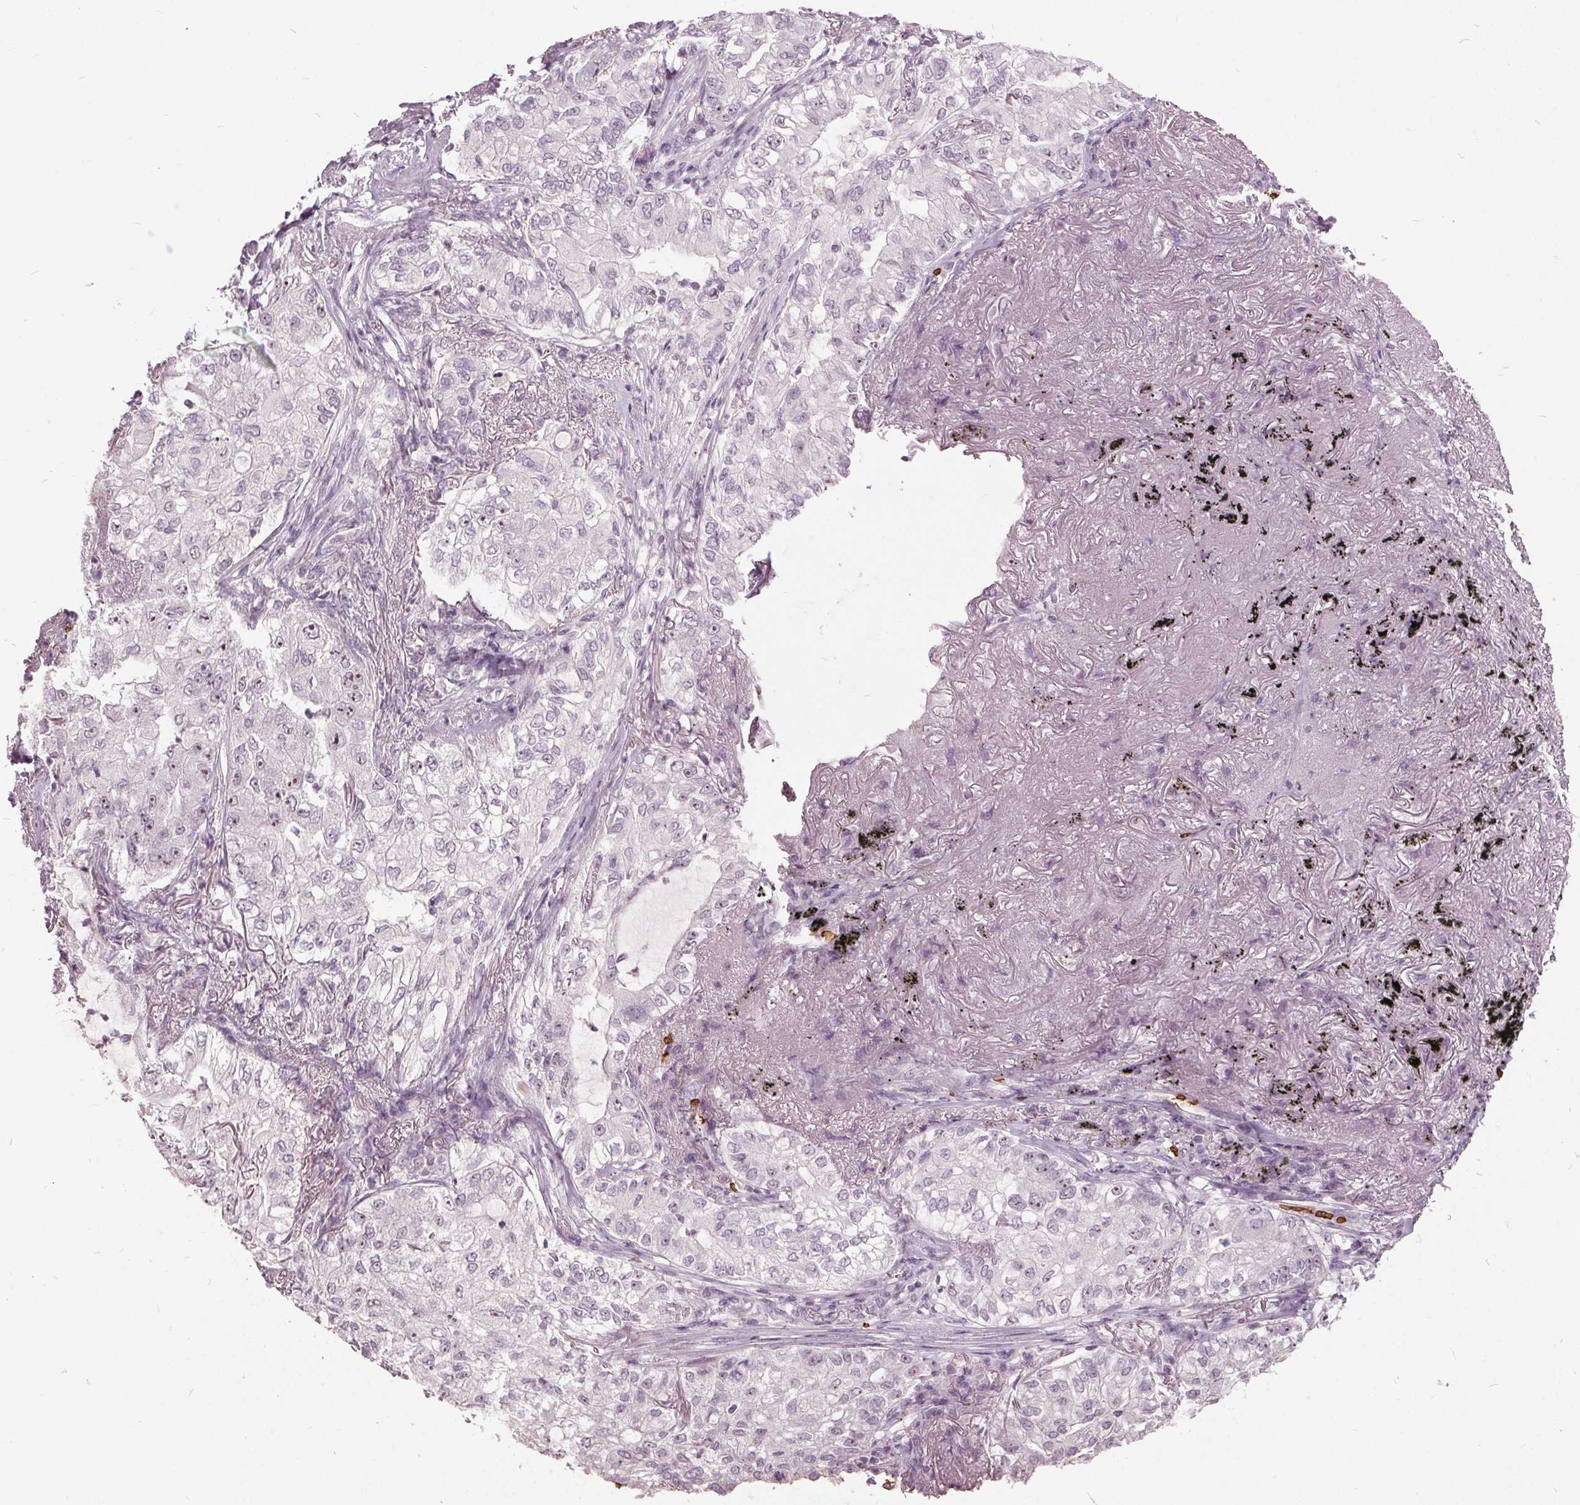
{"staining": {"intensity": "negative", "quantity": "none", "location": "none"}, "tissue": "lung cancer", "cell_type": "Tumor cells", "image_type": "cancer", "snomed": [{"axis": "morphology", "description": "Adenocarcinoma, NOS"}, {"axis": "topography", "description": "Lung"}], "caption": "Immunohistochemistry histopathology image of human lung cancer stained for a protein (brown), which shows no positivity in tumor cells. (DAB immunohistochemistry with hematoxylin counter stain).", "gene": "SLC4A1", "patient": {"sex": "female", "age": 73}}